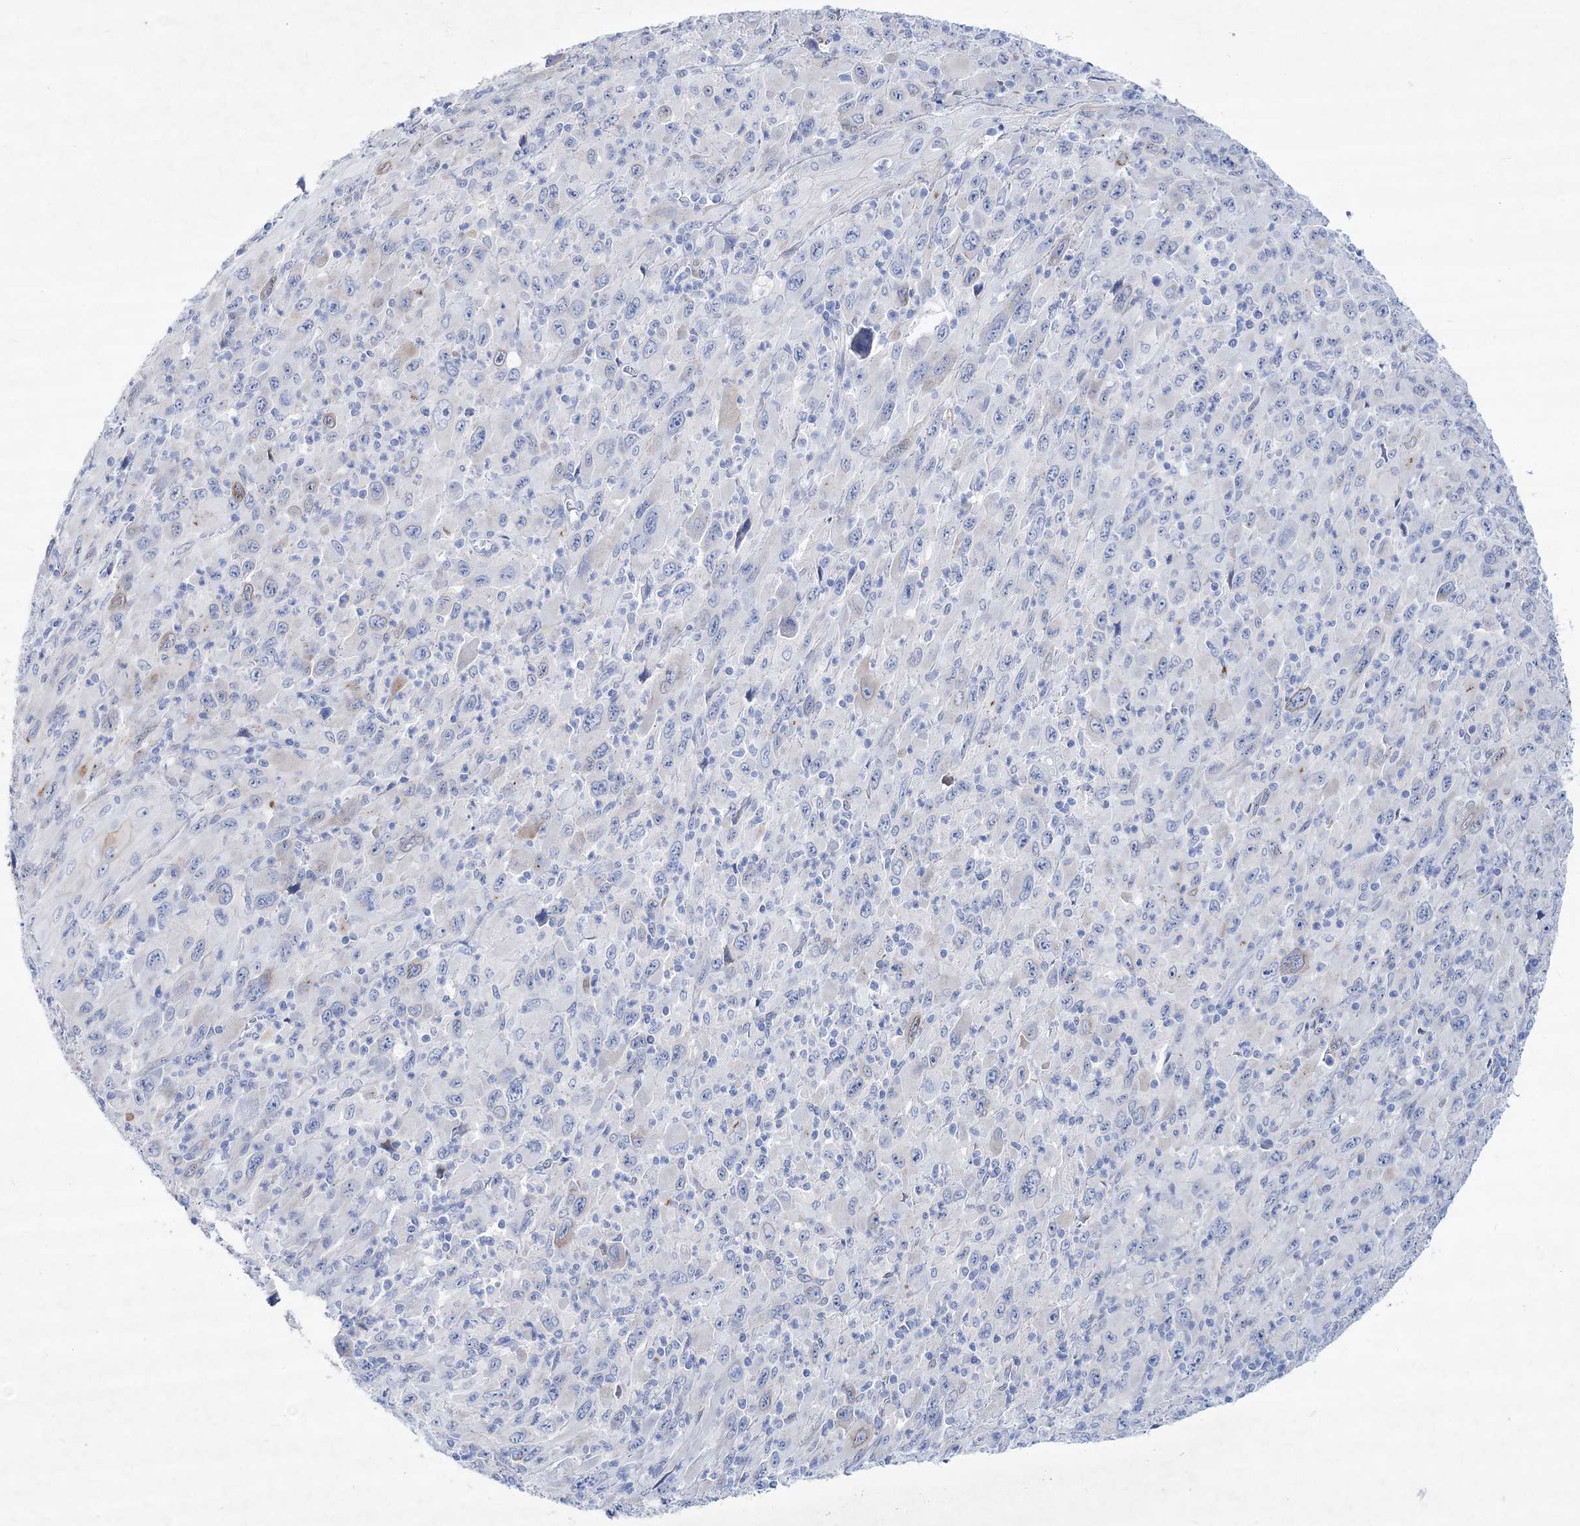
{"staining": {"intensity": "negative", "quantity": "none", "location": "none"}, "tissue": "melanoma", "cell_type": "Tumor cells", "image_type": "cancer", "snomed": [{"axis": "morphology", "description": "Malignant melanoma, Metastatic site"}, {"axis": "topography", "description": "Skin"}], "caption": "The image shows no significant expression in tumor cells of melanoma. (DAB immunohistochemistry (IHC), high magnification).", "gene": "SPINK7", "patient": {"sex": "female", "age": 56}}